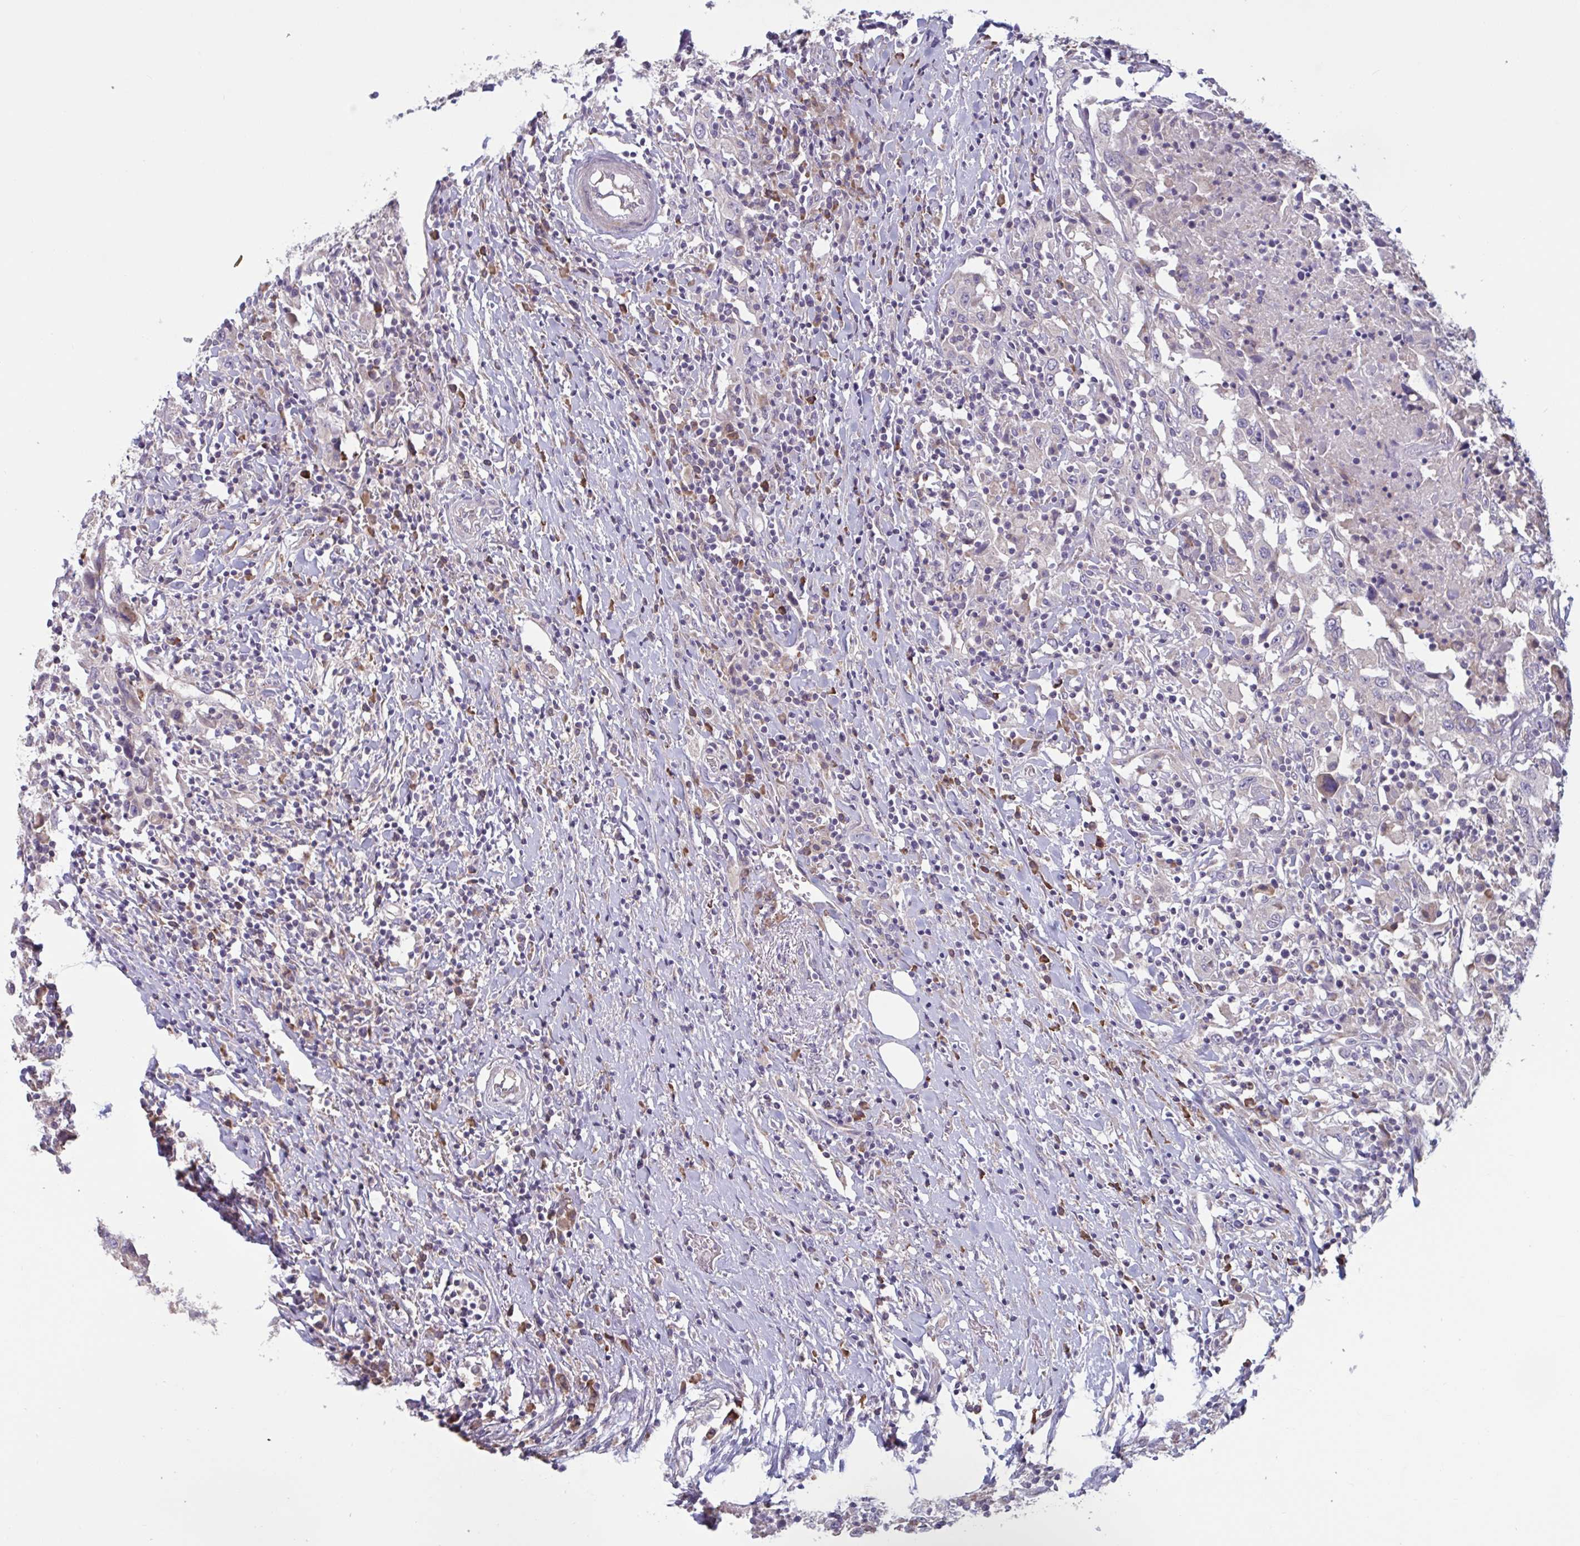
{"staining": {"intensity": "negative", "quantity": "none", "location": "none"}, "tissue": "urothelial cancer", "cell_type": "Tumor cells", "image_type": "cancer", "snomed": [{"axis": "morphology", "description": "Urothelial carcinoma, High grade"}, {"axis": "topography", "description": "Urinary bladder"}], "caption": "This histopathology image is of high-grade urothelial carcinoma stained with immunohistochemistry to label a protein in brown with the nuclei are counter-stained blue. There is no expression in tumor cells.", "gene": "CD1E", "patient": {"sex": "male", "age": 61}}